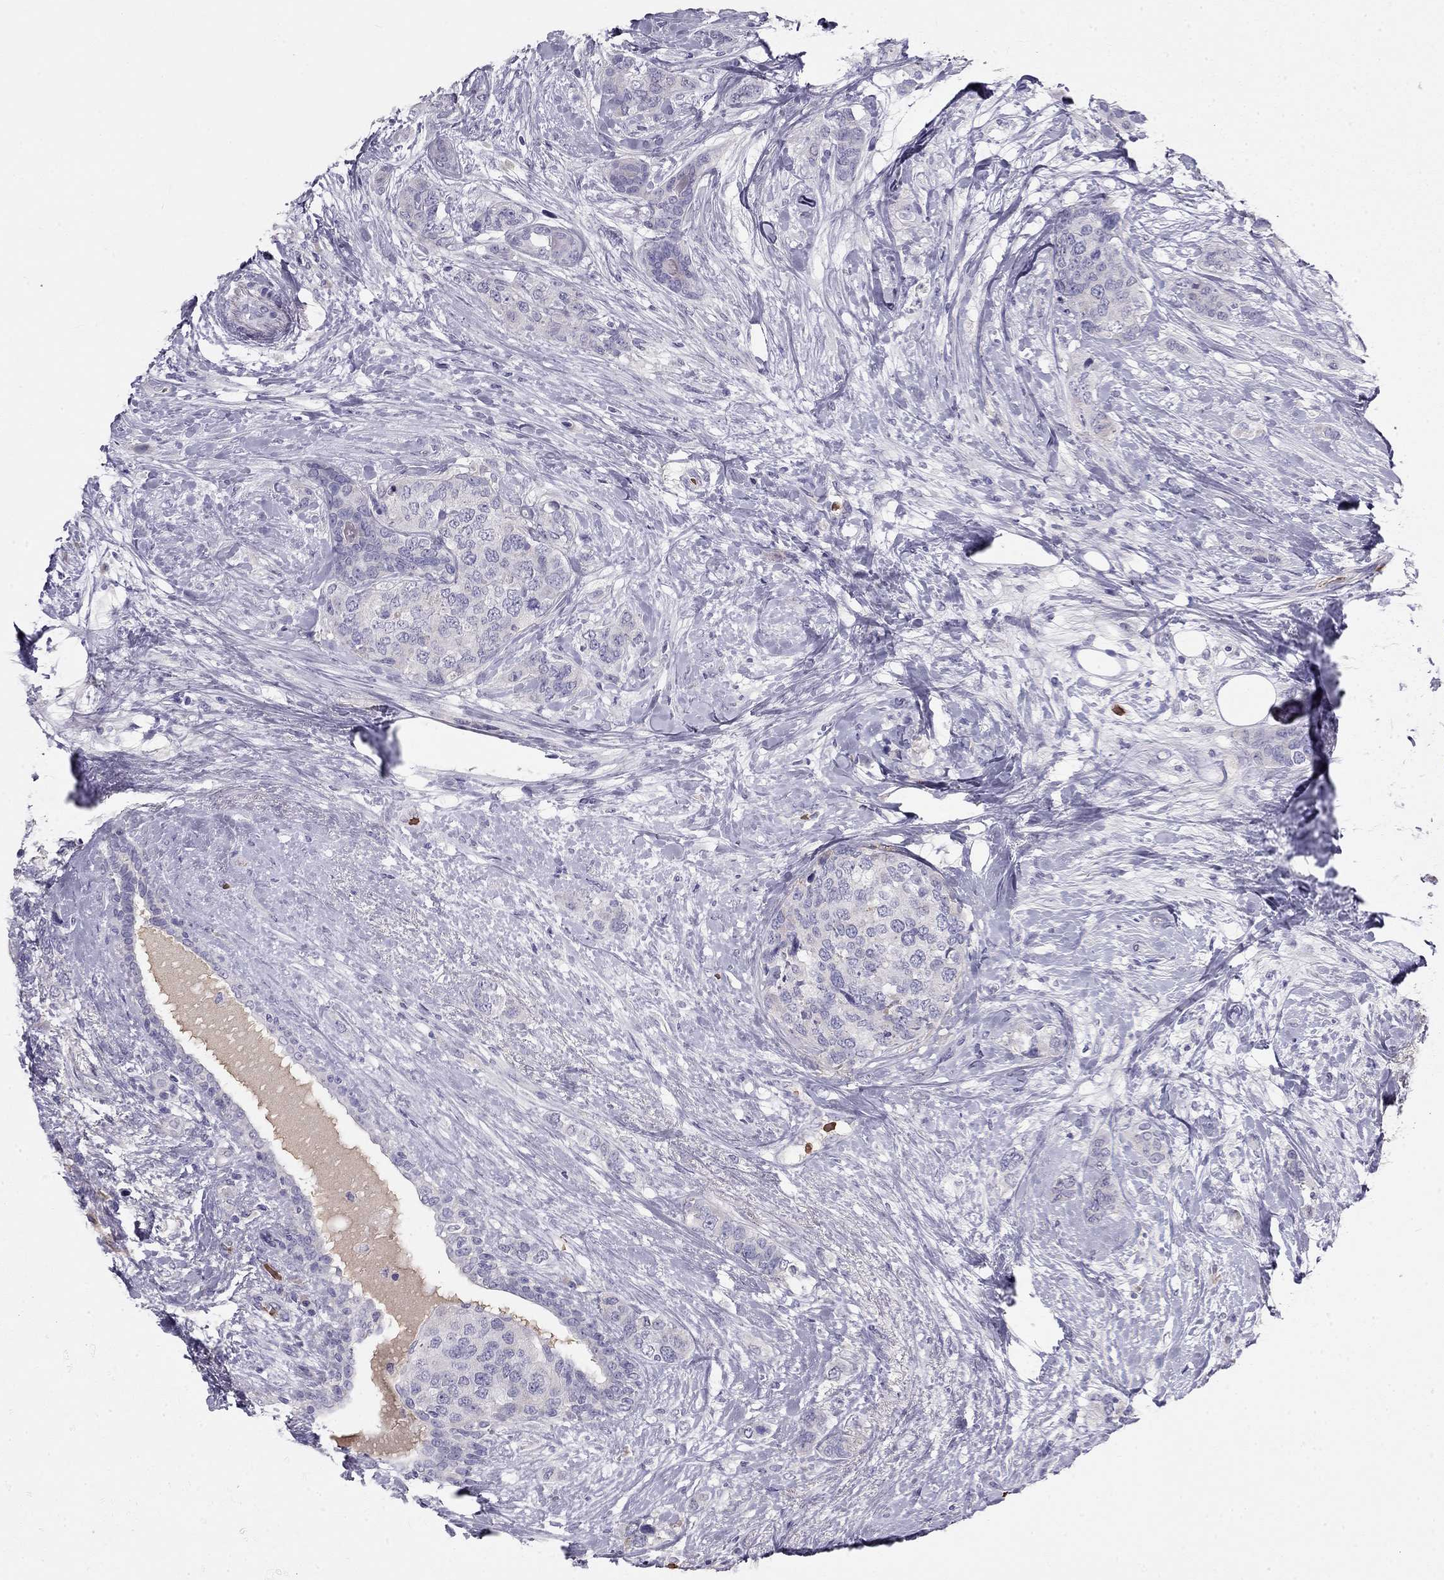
{"staining": {"intensity": "negative", "quantity": "none", "location": "none"}, "tissue": "breast cancer", "cell_type": "Tumor cells", "image_type": "cancer", "snomed": [{"axis": "morphology", "description": "Lobular carcinoma"}, {"axis": "topography", "description": "Breast"}], "caption": "Image shows no protein expression in tumor cells of lobular carcinoma (breast) tissue. (DAB (3,3'-diaminobenzidine) immunohistochemistry with hematoxylin counter stain).", "gene": "RHD", "patient": {"sex": "female", "age": 59}}